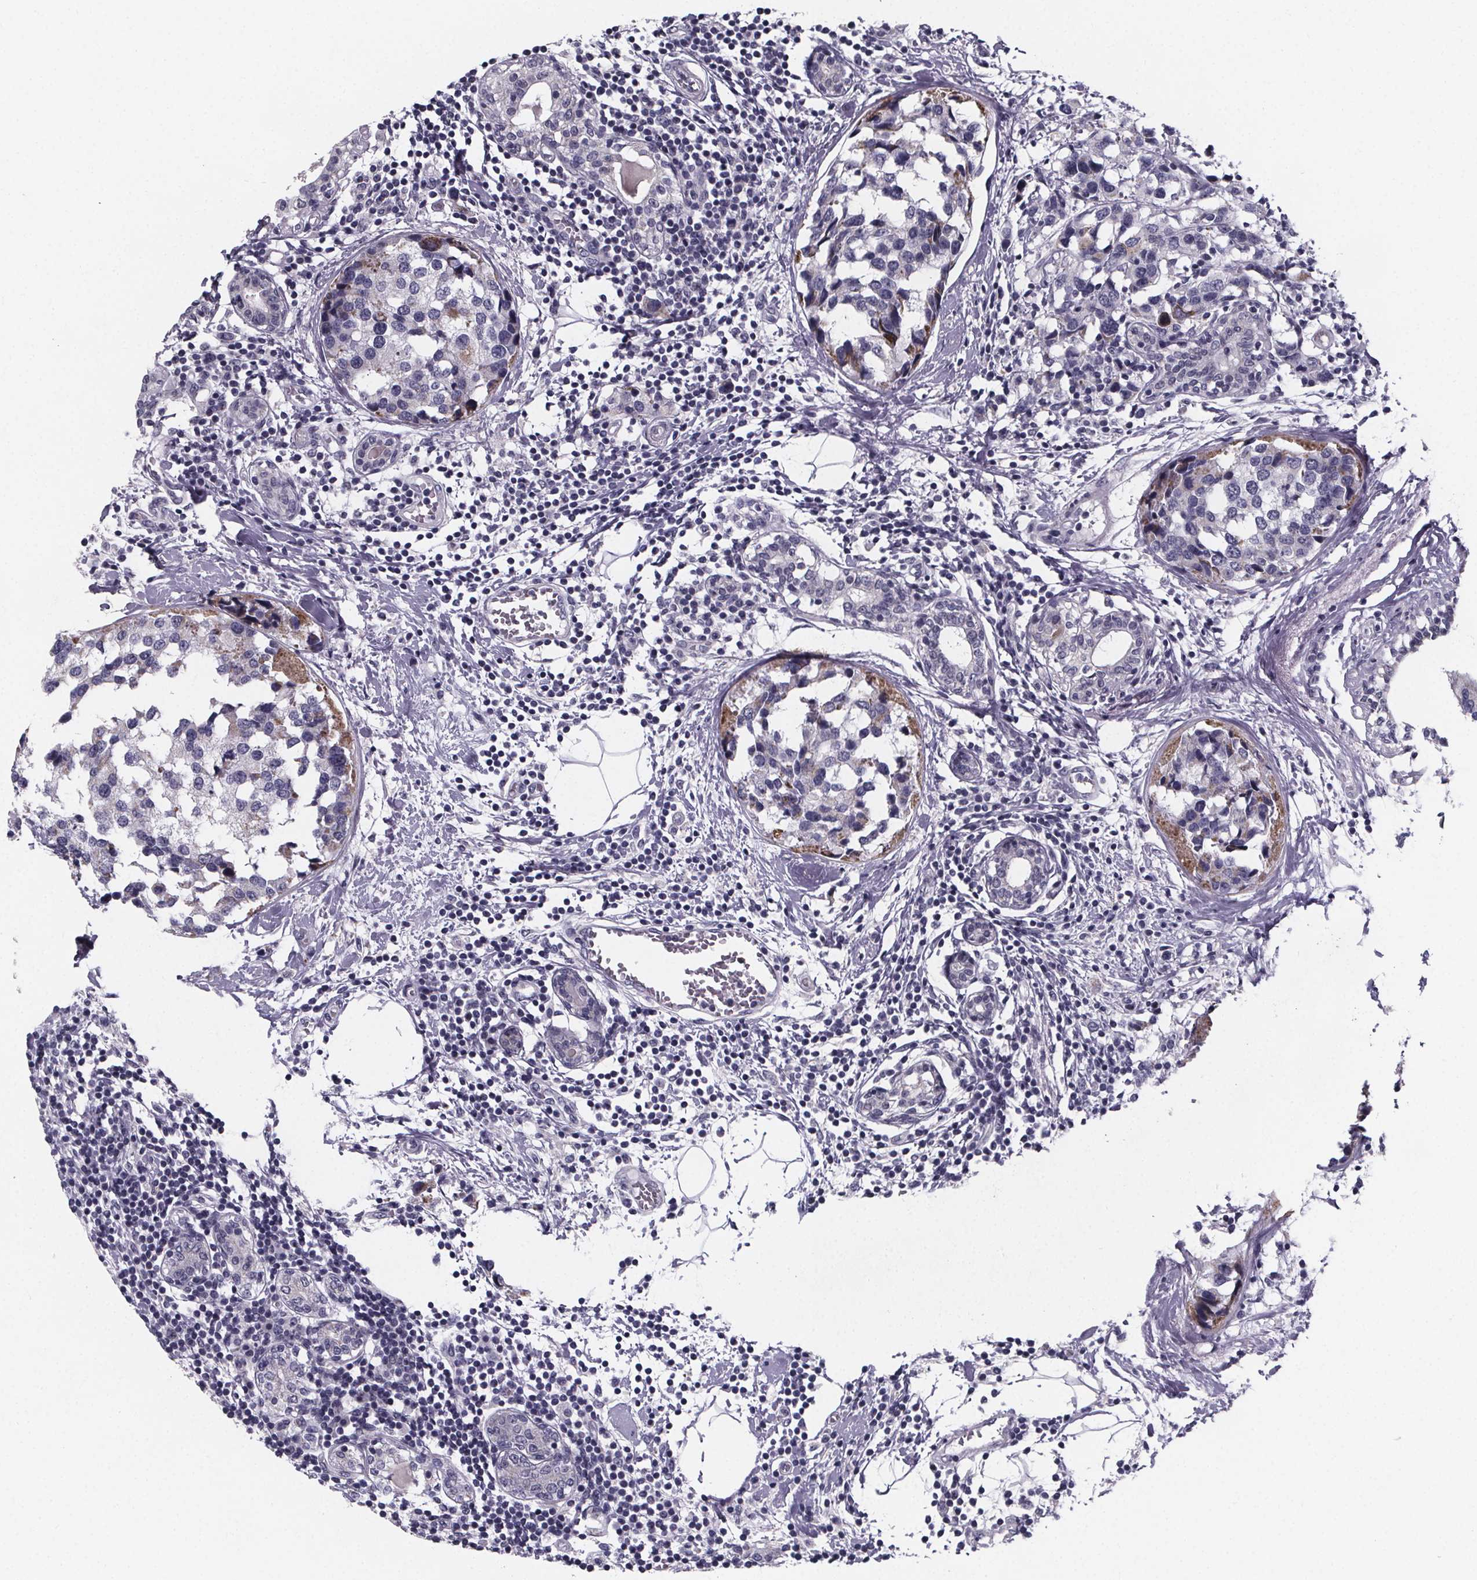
{"staining": {"intensity": "negative", "quantity": "none", "location": "none"}, "tissue": "breast cancer", "cell_type": "Tumor cells", "image_type": "cancer", "snomed": [{"axis": "morphology", "description": "Lobular carcinoma"}, {"axis": "topography", "description": "Breast"}], "caption": "This is a image of immunohistochemistry staining of breast lobular carcinoma, which shows no staining in tumor cells.", "gene": "PAH", "patient": {"sex": "female", "age": 59}}